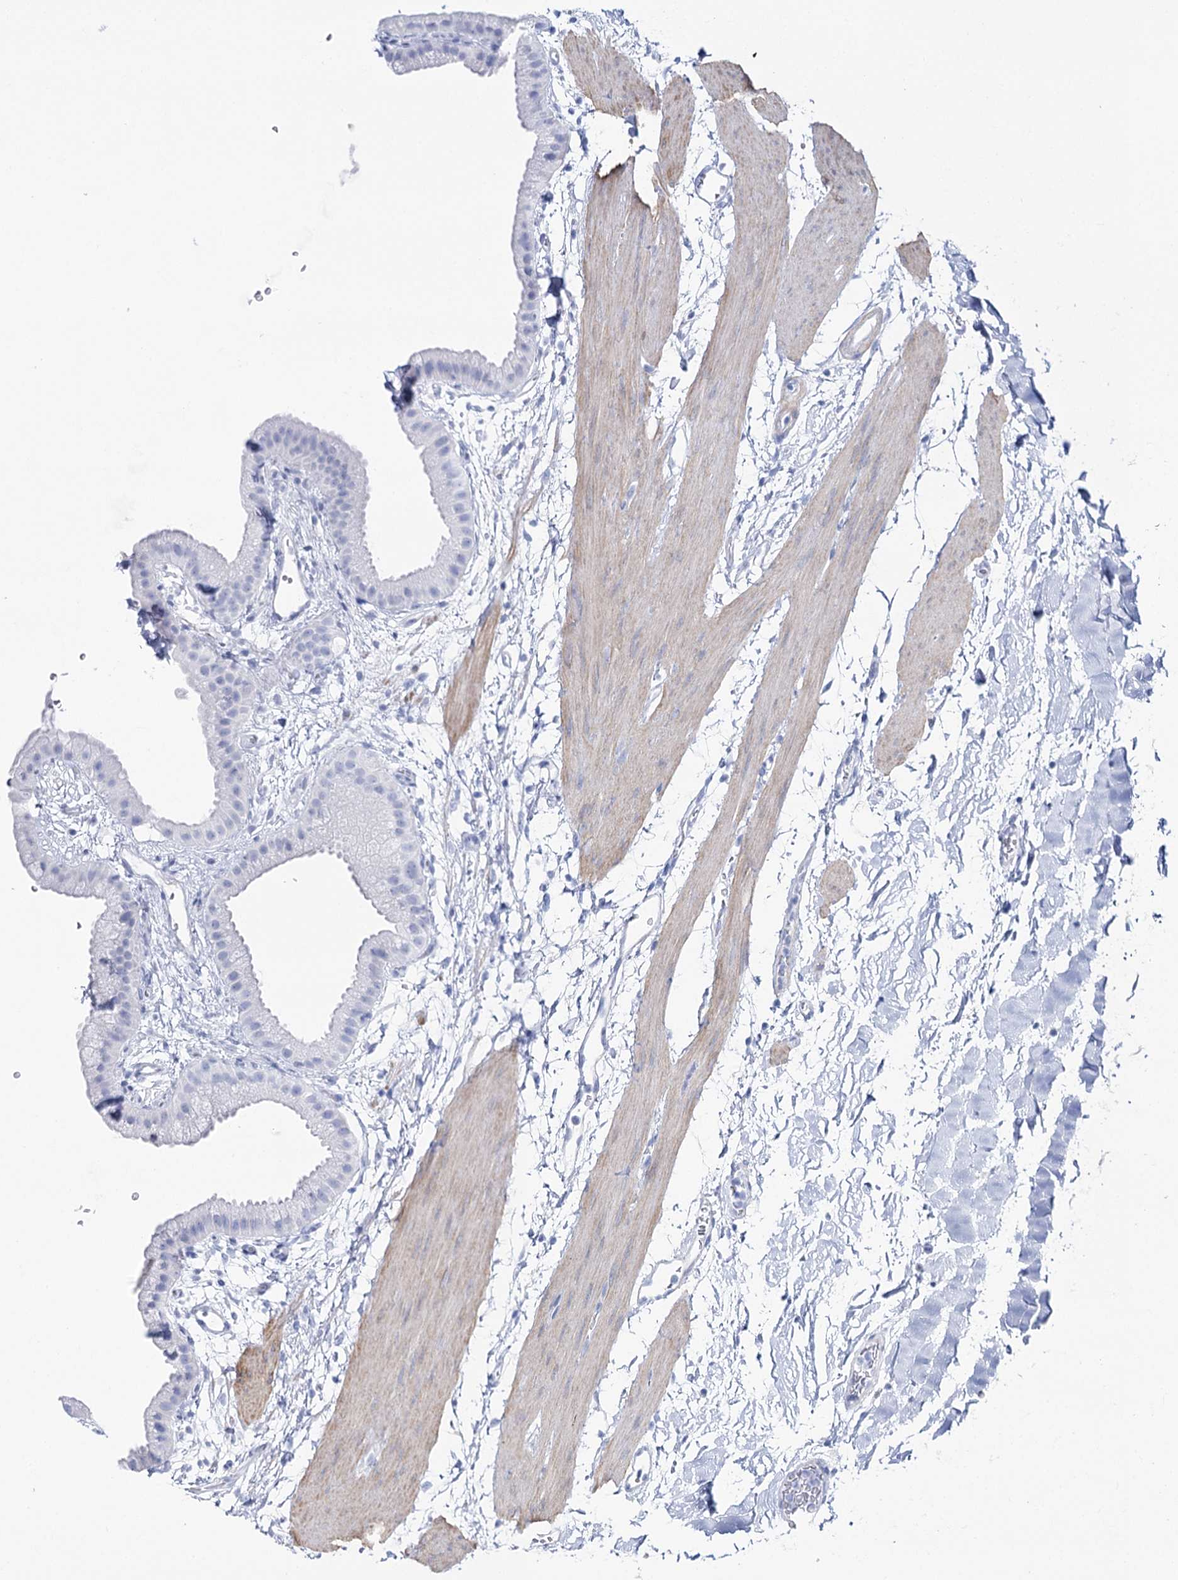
{"staining": {"intensity": "negative", "quantity": "none", "location": "none"}, "tissue": "gallbladder", "cell_type": "Glandular cells", "image_type": "normal", "snomed": [{"axis": "morphology", "description": "Normal tissue, NOS"}, {"axis": "topography", "description": "Gallbladder"}], "caption": "The micrograph displays no significant expression in glandular cells of gallbladder.", "gene": "CSN3", "patient": {"sex": "female", "age": 64}}